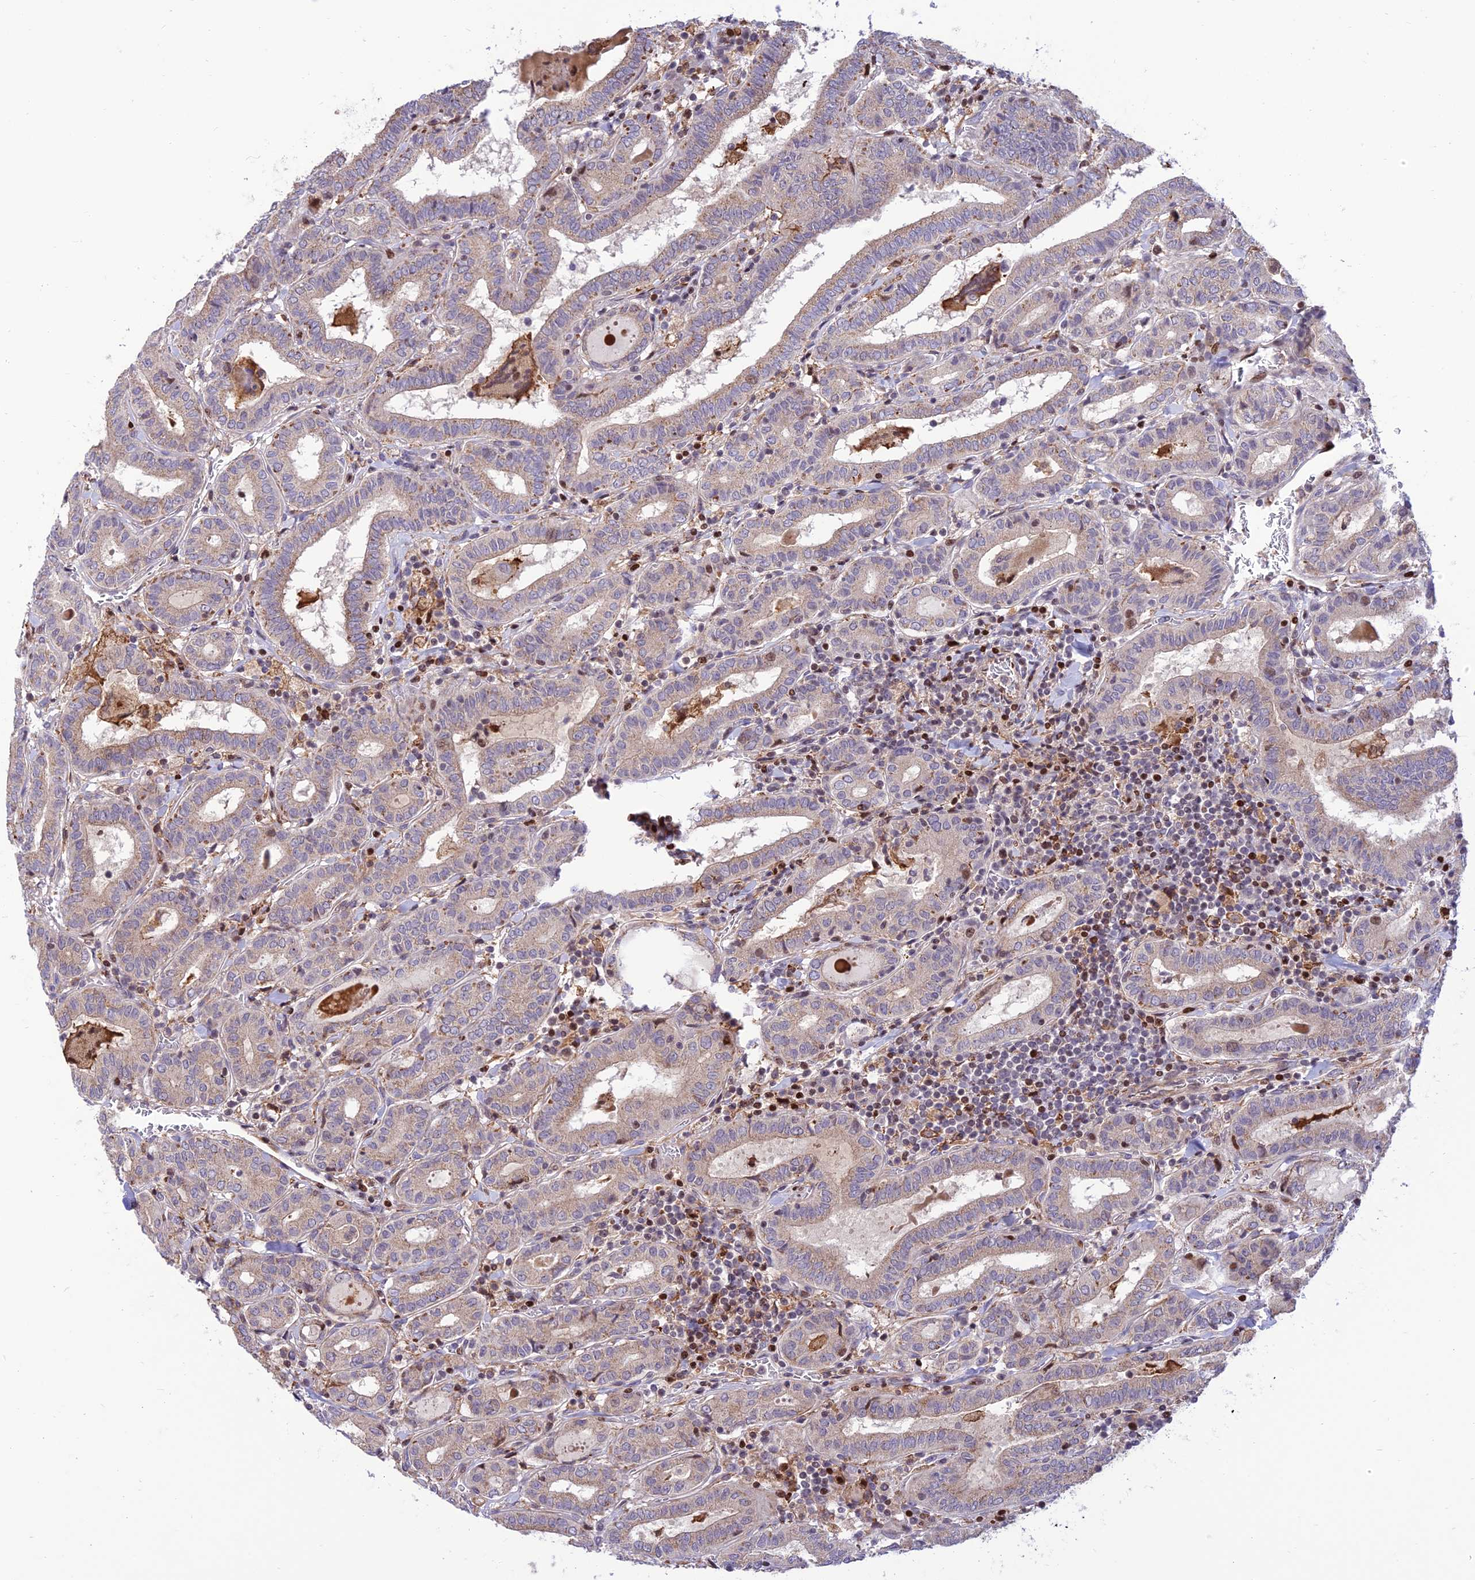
{"staining": {"intensity": "weak", "quantity": ">75%", "location": "cytoplasmic/membranous"}, "tissue": "thyroid cancer", "cell_type": "Tumor cells", "image_type": "cancer", "snomed": [{"axis": "morphology", "description": "Papillary adenocarcinoma, NOS"}, {"axis": "topography", "description": "Thyroid gland"}], "caption": "The photomicrograph shows a brown stain indicating the presence of a protein in the cytoplasmic/membranous of tumor cells in papillary adenocarcinoma (thyroid).", "gene": "FAM186B", "patient": {"sex": "female", "age": 72}}